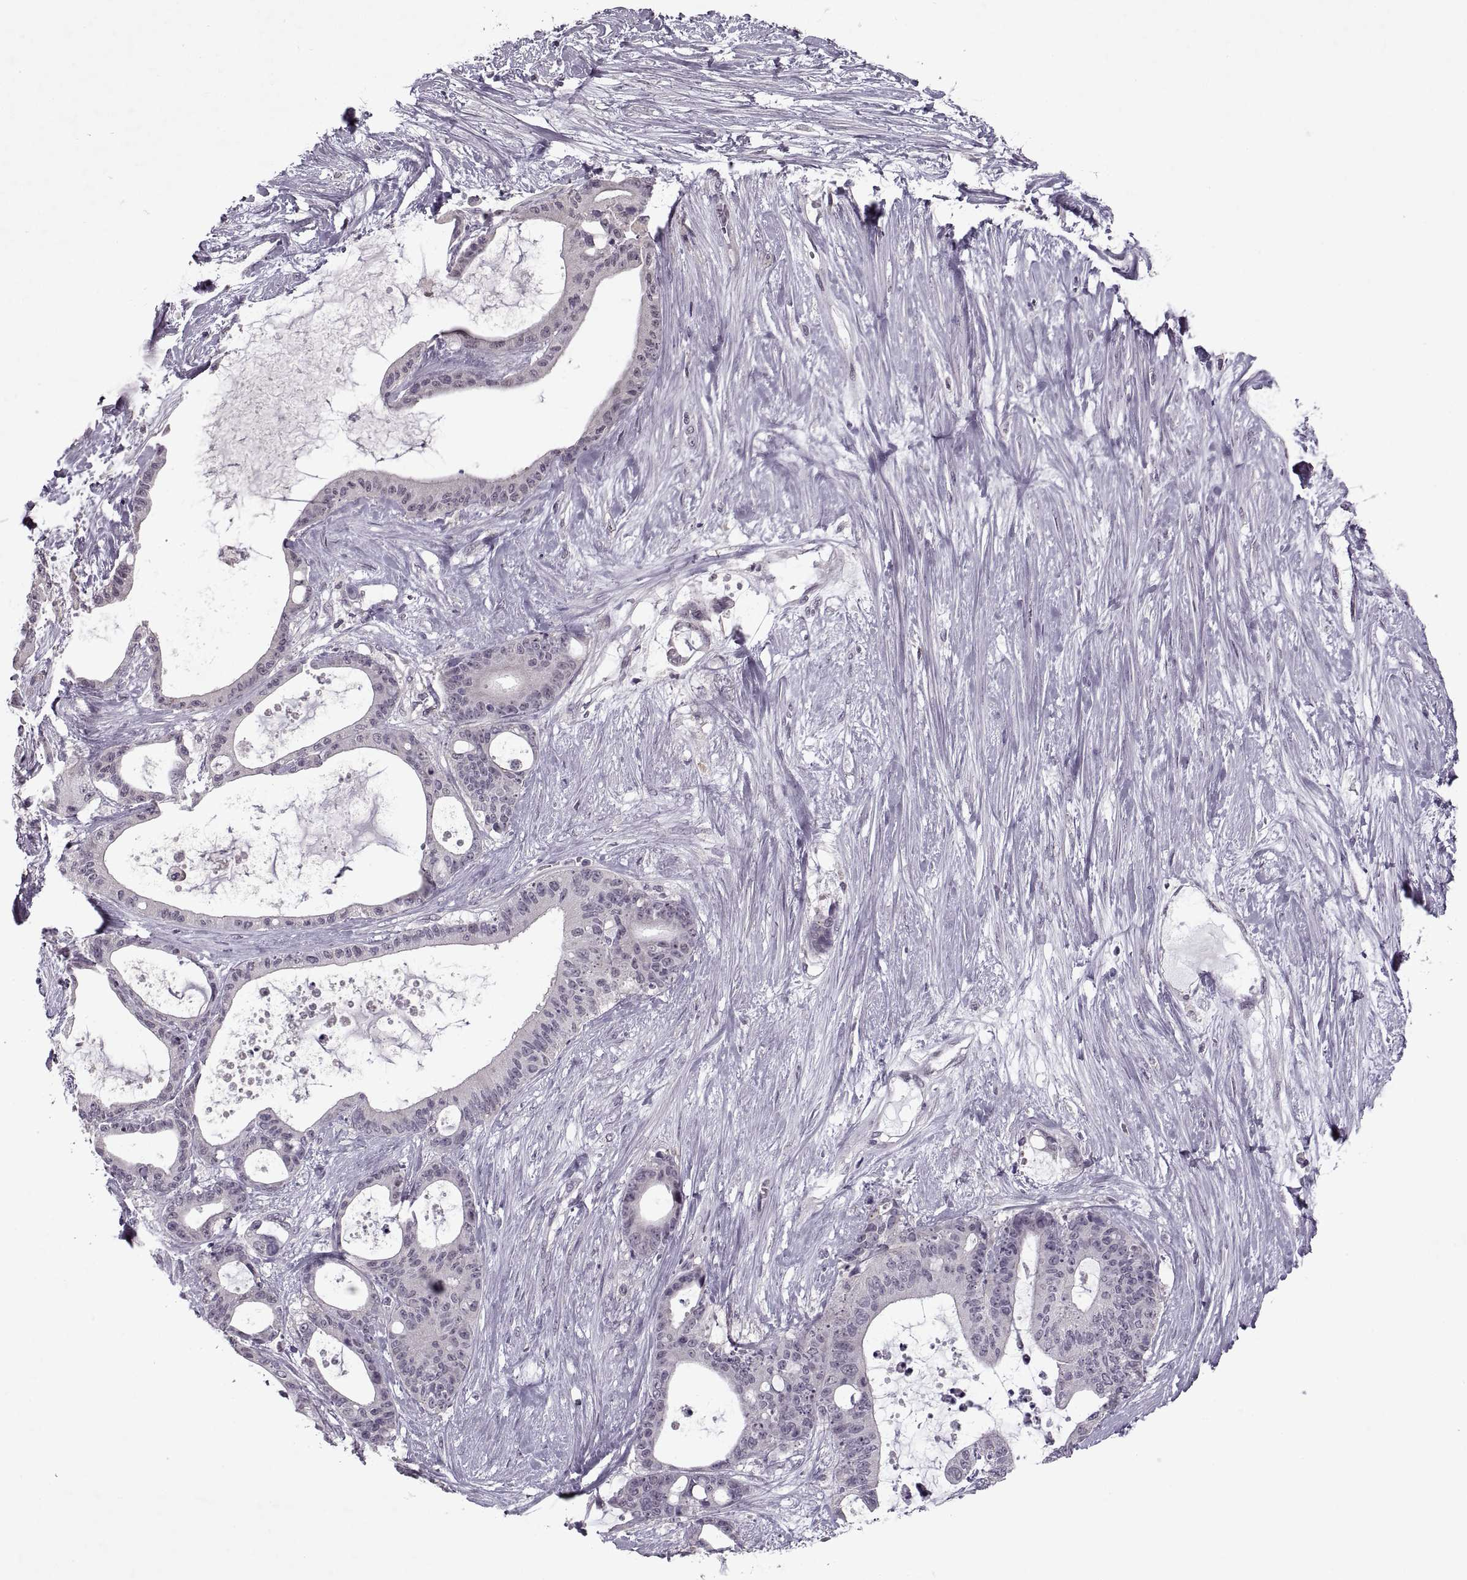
{"staining": {"intensity": "negative", "quantity": "none", "location": "none"}, "tissue": "liver cancer", "cell_type": "Tumor cells", "image_type": "cancer", "snomed": [{"axis": "morphology", "description": "Normal tissue, NOS"}, {"axis": "morphology", "description": "Cholangiocarcinoma"}, {"axis": "topography", "description": "Liver"}, {"axis": "topography", "description": "Peripheral nerve tissue"}], "caption": "There is no significant positivity in tumor cells of liver cancer.", "gene": "MGAT4D", "patient": {"sex": "female", "age": 73}}